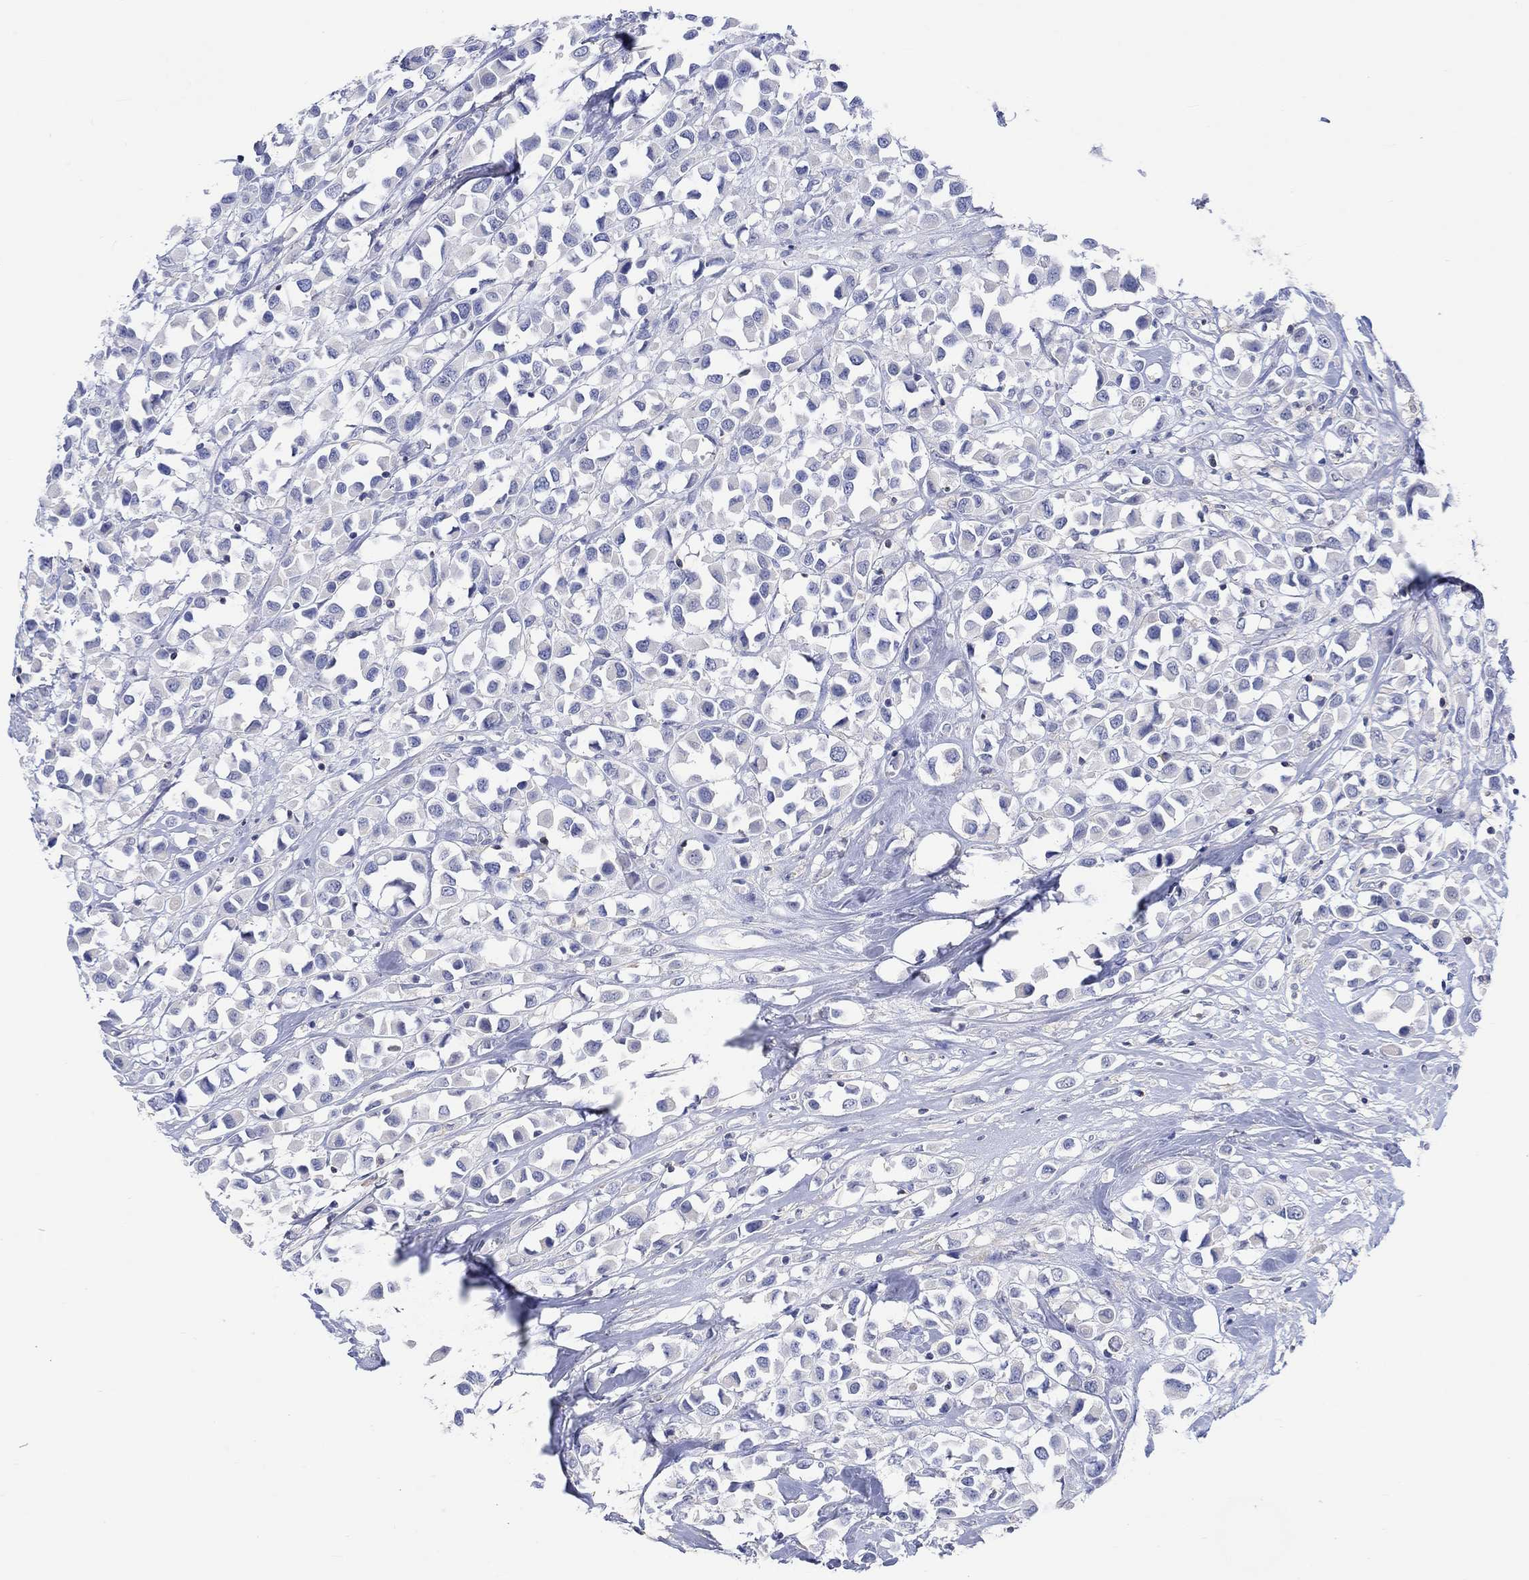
{"staining": {"intensity": "negative", "quantity": "none", "location": "none"}, "tissue": "breast cancer", "cell_type": "Tumor cells", "image_type": "cancer", "snomed": [{"axis": "morphology", "description": "Duct carcinoma"}, {"axis": "topography", "description": "Breast"}], "caption": "An image of human breast cancer is negative for staining in tumor cells.", "gene": "GCM1", "patient": {"sex": "female", "age": 61}}